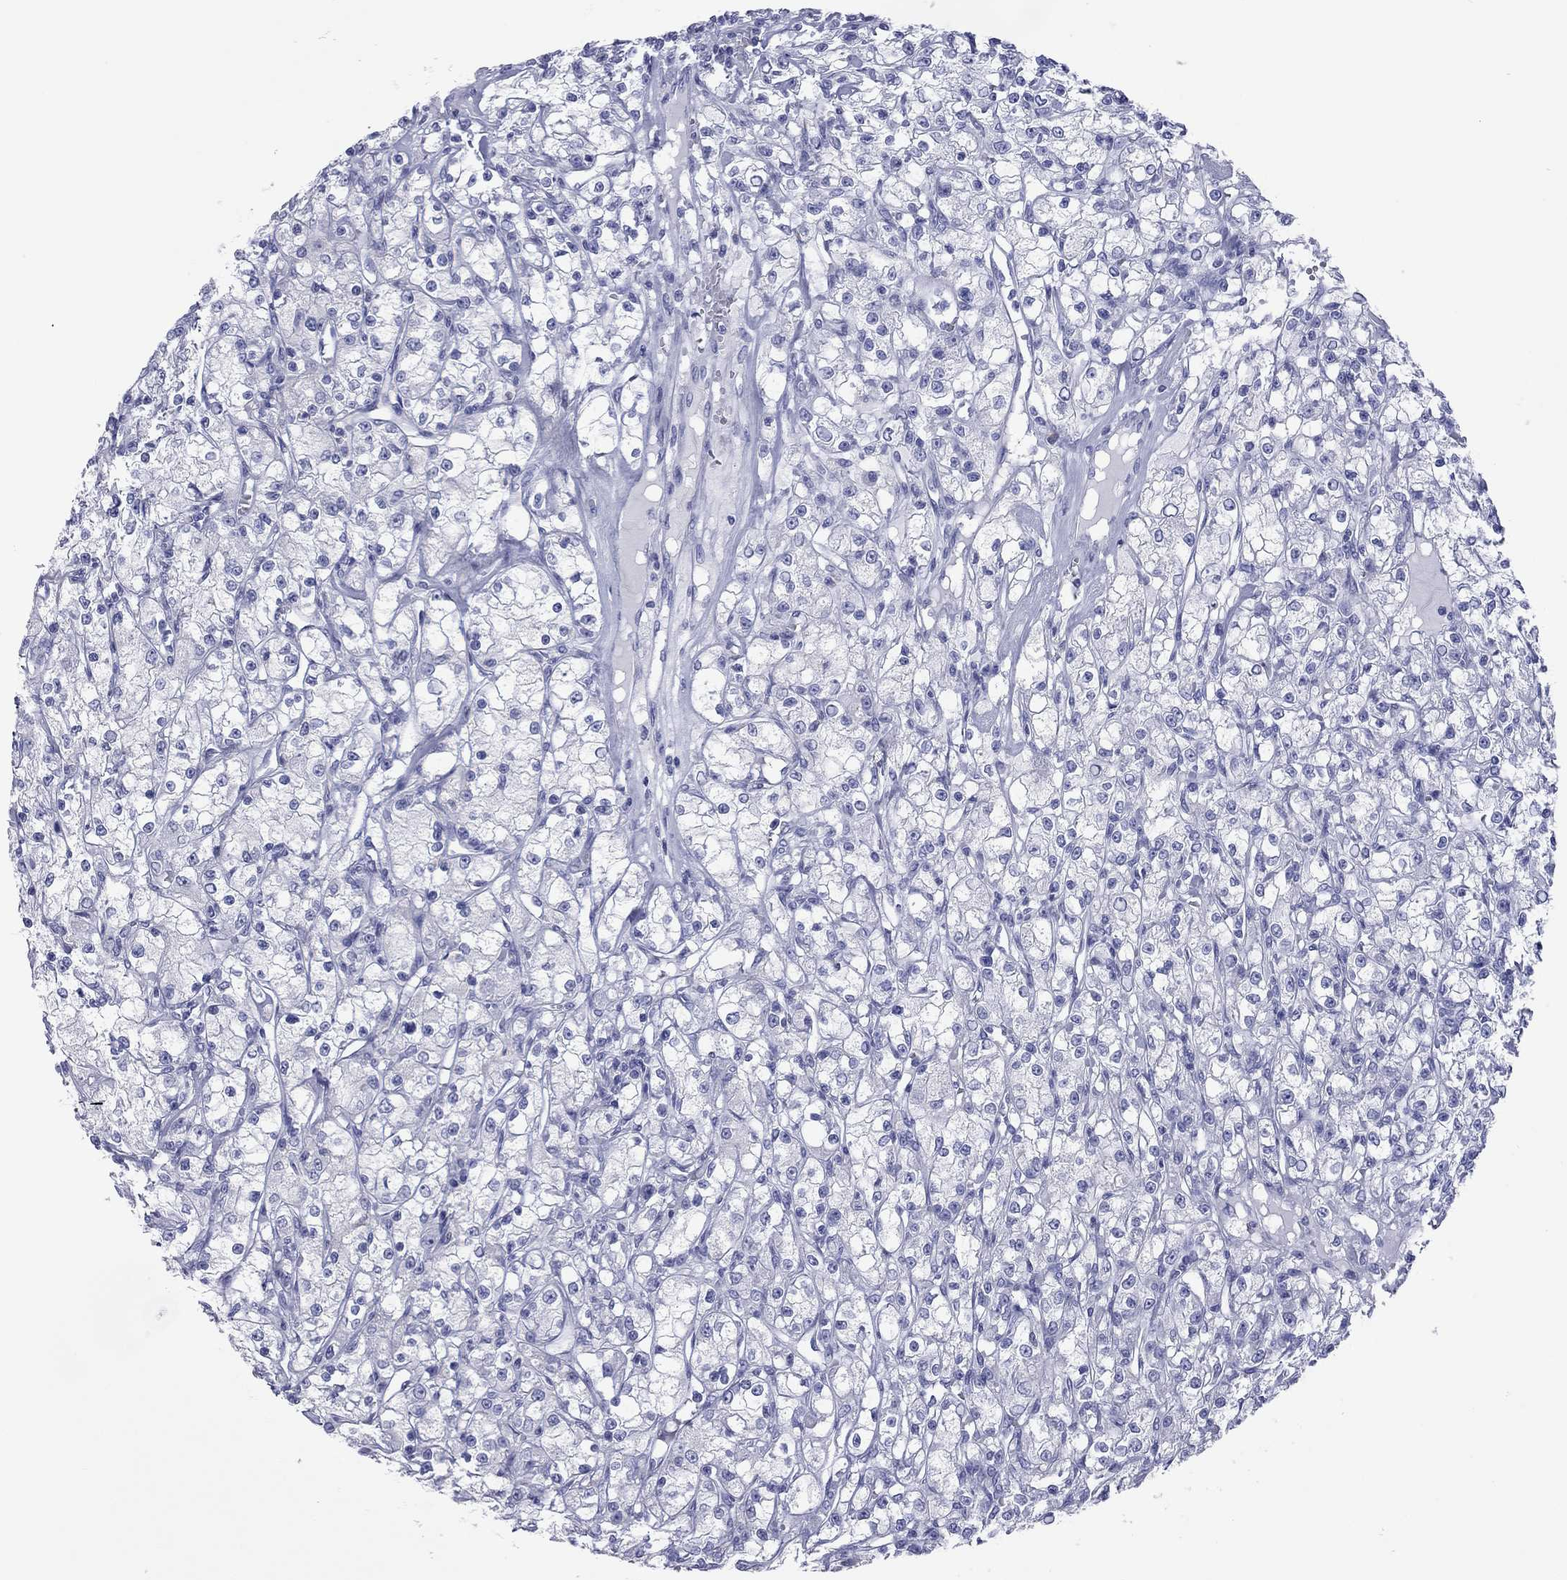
{"staining": {"intensity": "negative", "quantity": "none", "location": "none"}, "tissue": "renal cancer", "cell_type": "Tumor cells", "image_type": "cancer", "snomed": [{"axis": "morphology", "description": "Adenocarcinoma, NOS"}, {"axis": "topography", "description": "Kidney"}], "caption": "Immunohistochemistry (IHC) micrograph of renal cancer stained for a protein (brown), which displays no expression in tumor cells. (DAB (3,3'-diaminobenzidine) IHC visualized using brightfield microscopy, high magnification).", "gene": "VSIG10", "patient": {"sex": "female", "age": 59}}